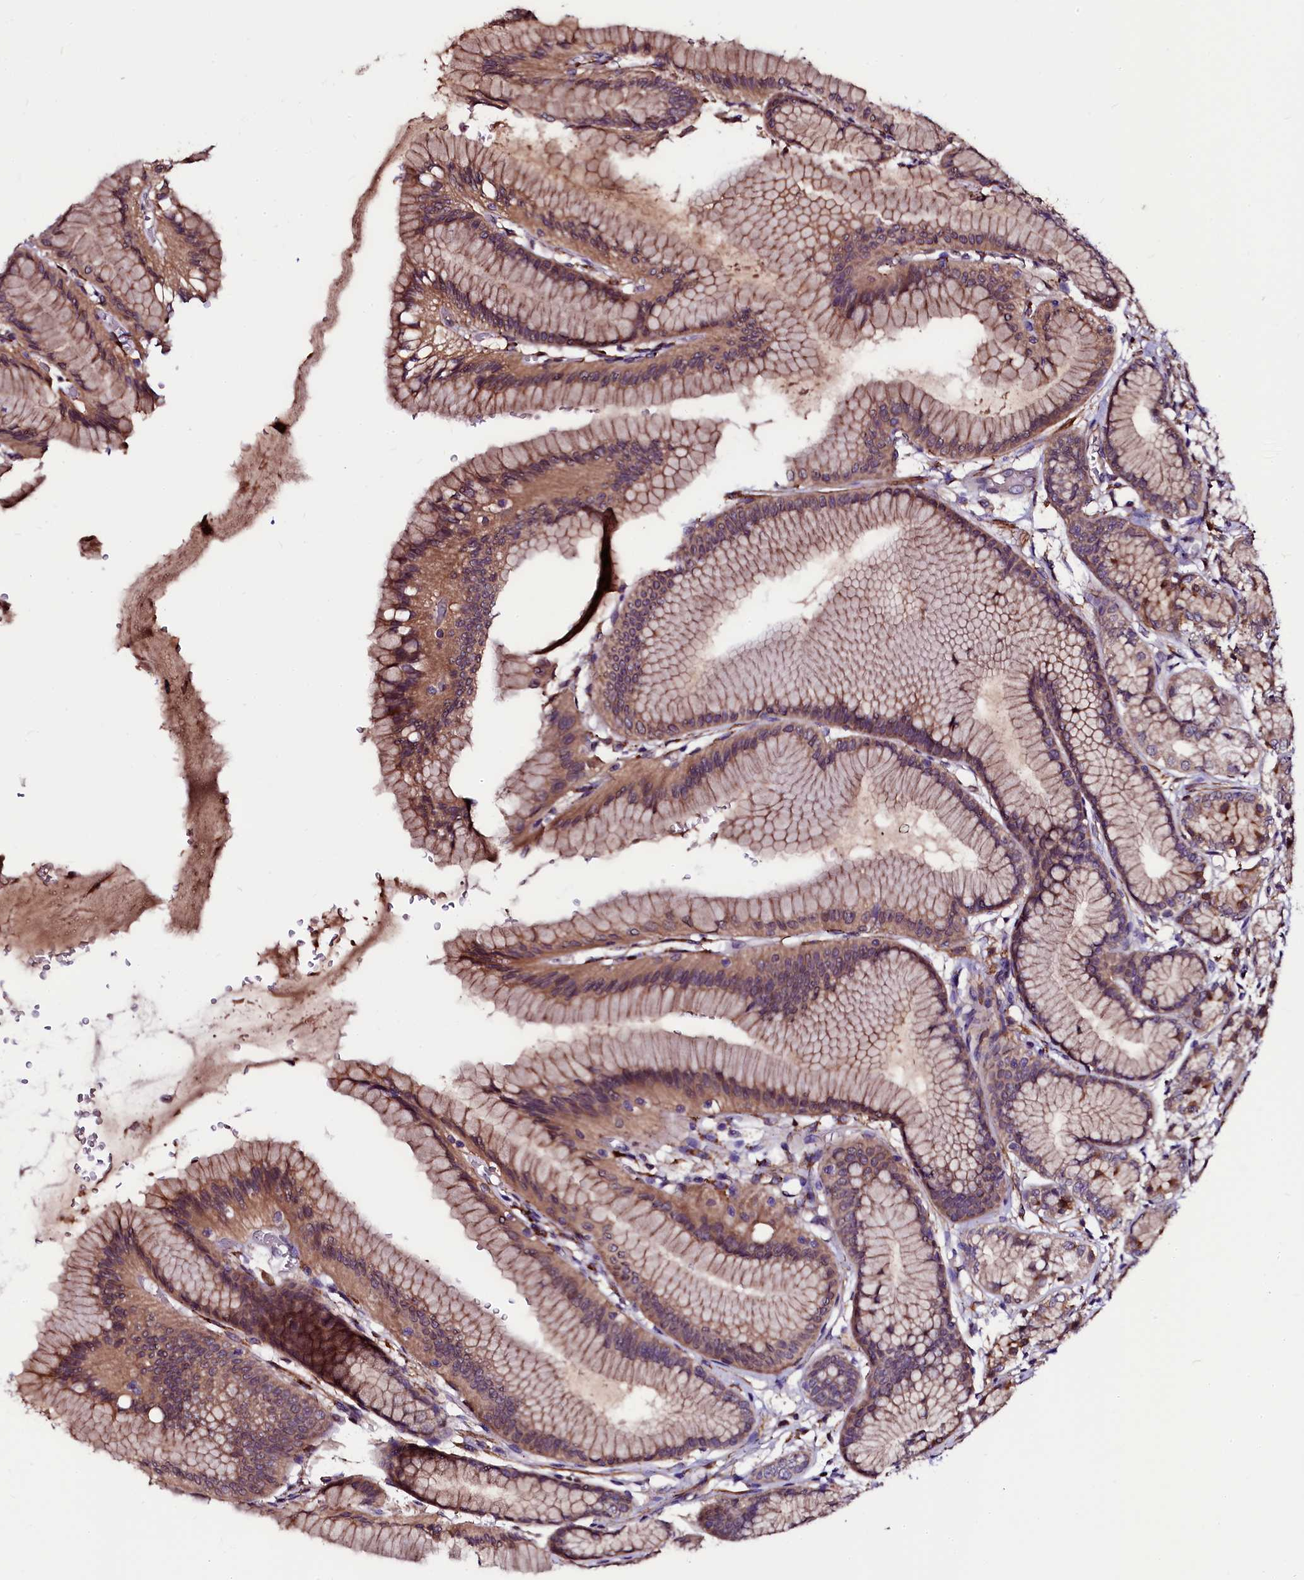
{"staining": {"intensity": "moderate", "quantity": ">75%", "location": "cytoplasmic/membranous,nuclear"}, "tissue": "stomach", "cell_type": "Glandular cells", "image_type": "normal", "snomed": [{"axis": "morphology", "description": "Normal tissue, NOS"}, {"axis": "morphology", "description": "Adenocarcinoma, NOS"}, {"axis": "morphology", "description": "Adenocarcinoma, High grade"}, {"axis": "topography", "description": "Stomach, upper"}, {"axis": "topography", "description": "Stomach"}], "caption": "Immunohistochemical staining of benign stomach displays moderate cytoplasmic/membranous,nuclear protein positivity in about >75% of glandular cells.", "gene": "N4BP1", "patient": {"sex": "female", "age": 65}}